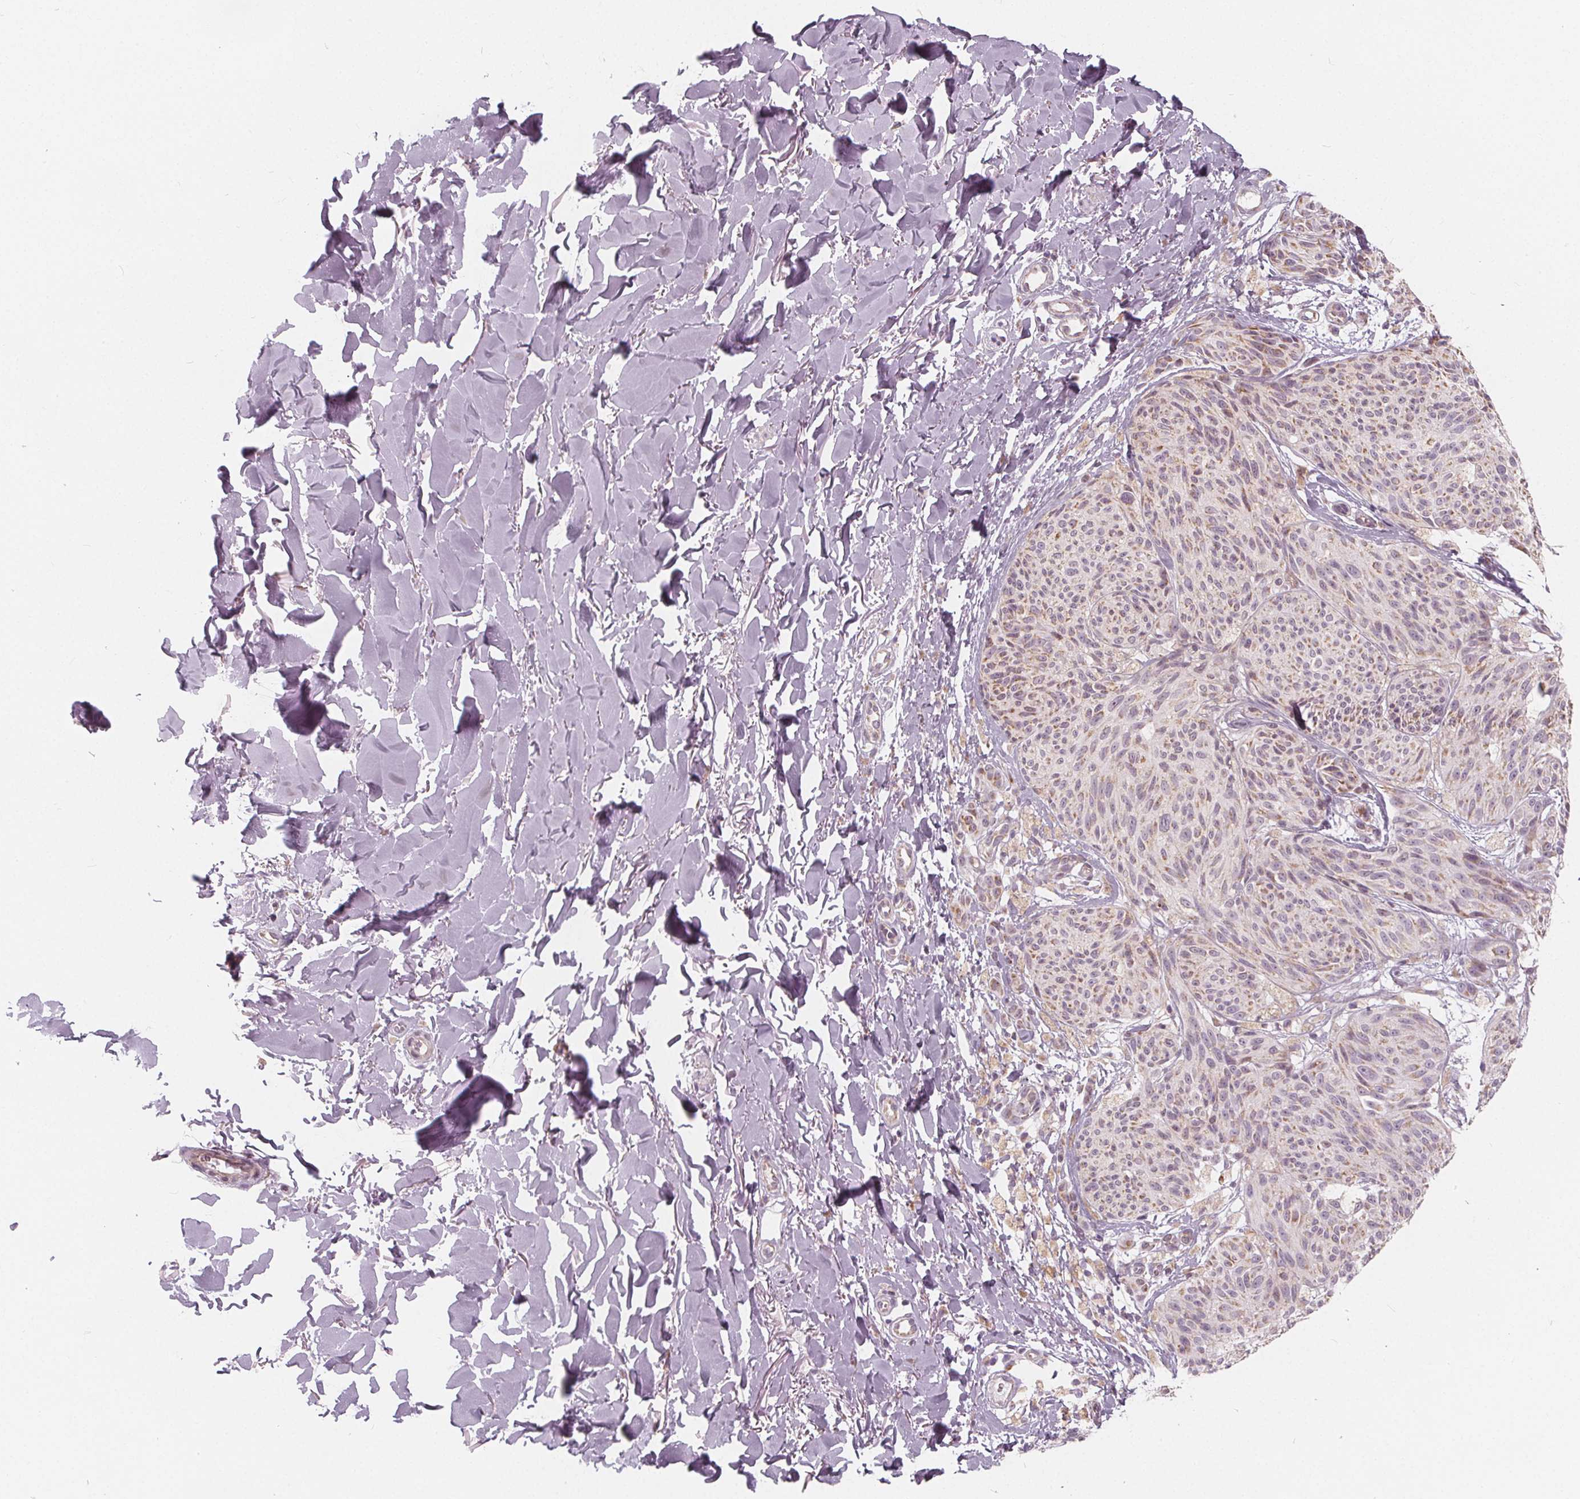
{"staining": {"intensity": "weak", "quantity": "25%-75%", "location": "cytoplasmic/membranous"}, "tissue": "melanoma", "cell_type": "Tumor cells", "image_type": "cancer", "snomed": [{"axis": "morphology", "description": "Malignant melanoma, NOS"}, {"axis": "topography", "description": "Skin"}], "caption": "Weak cytoplasmic/membranous staining for a protein is appreciated in about 25%-75% of tumor cells of malignant melanoma using immunohistochemistry (IHC).", "gene": "NUP210L", "patient": {"sex": "female", "age": 87}}